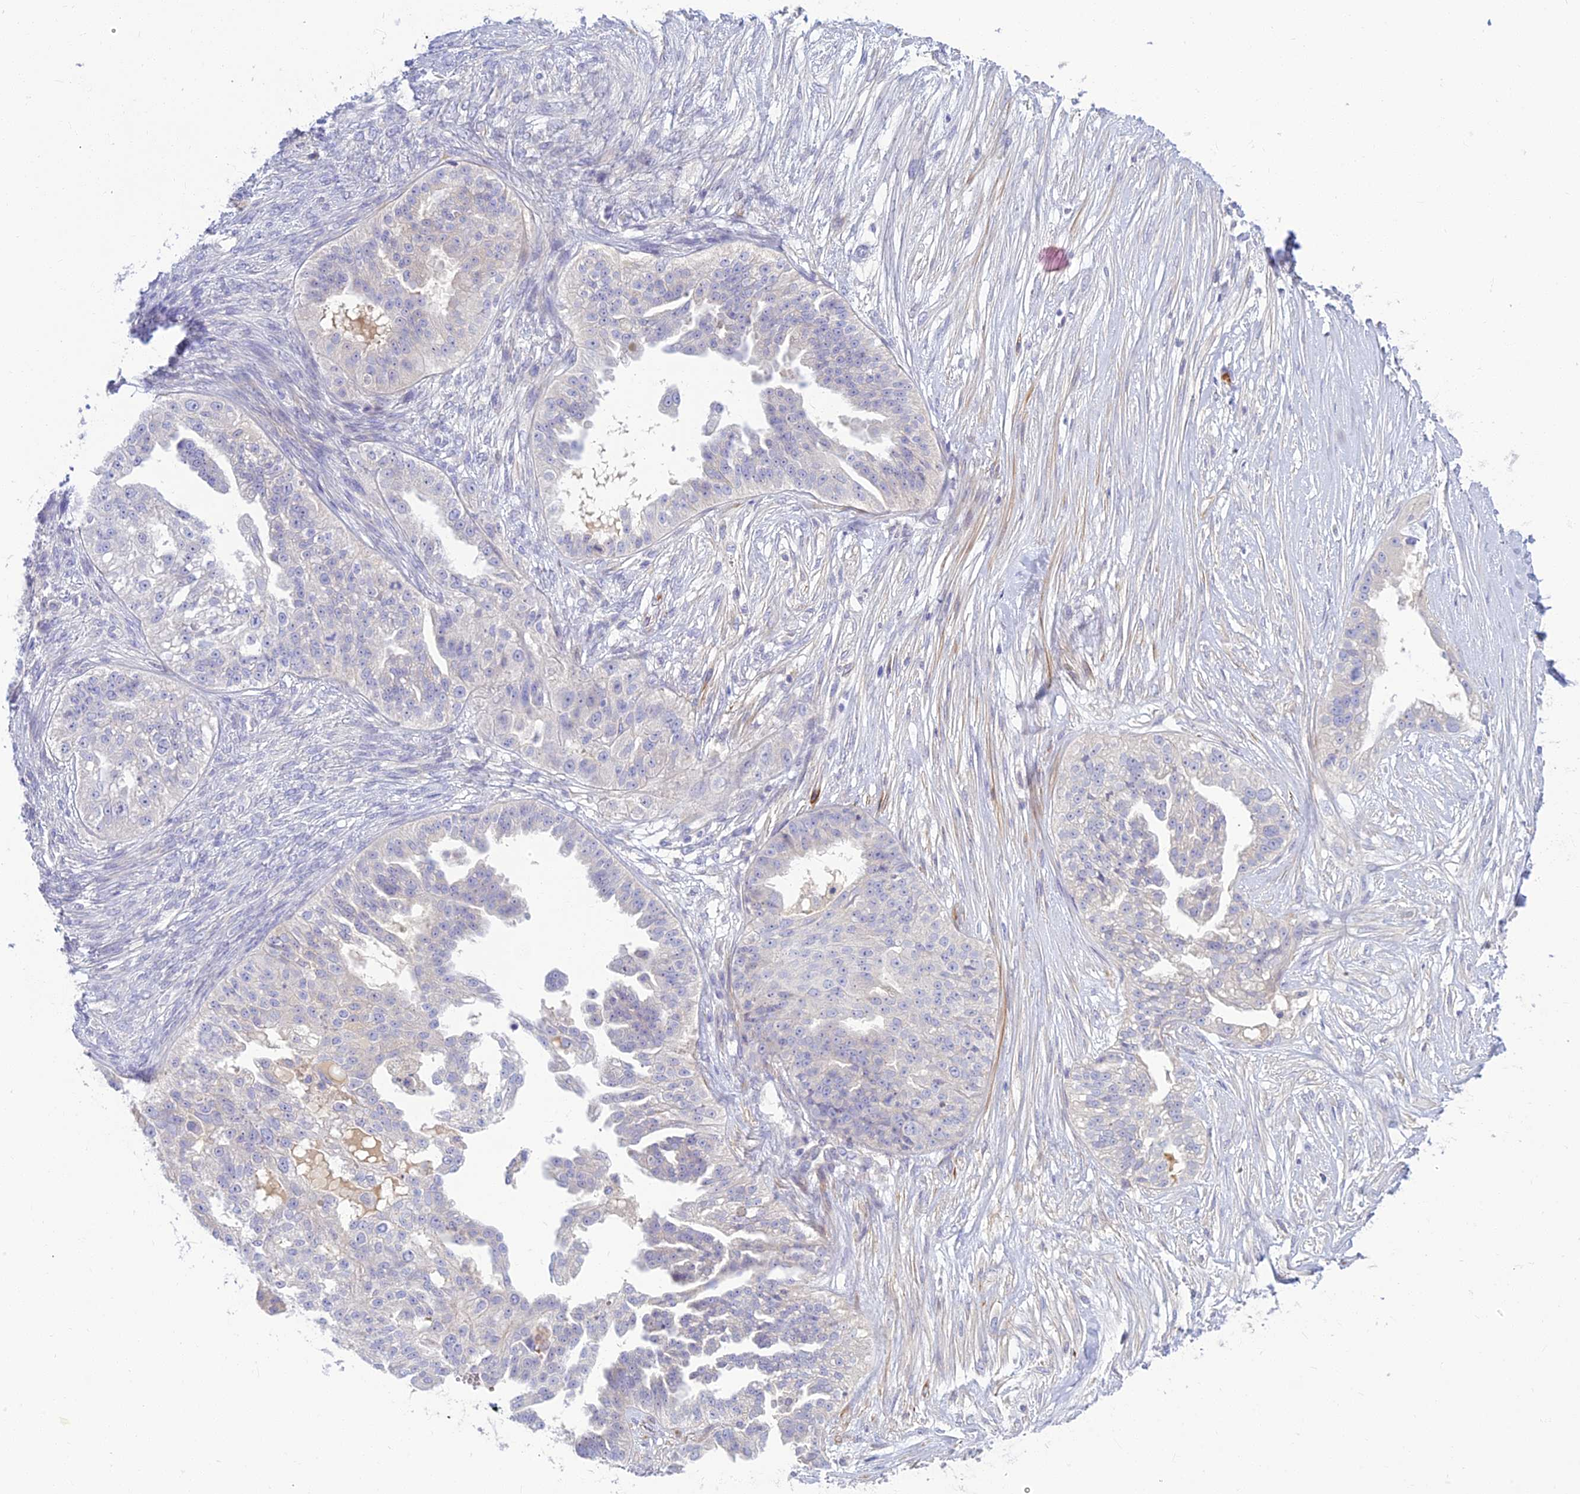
{"staining": {"intensity": "negative", "quantity": "none", "location": "none"}, "tissue": "ovarian cancer", "cell_type": "Tumor cells", "image_type": "cancer", "snomed": [{"axis": "morphology", "description": "Cystadenocarcinoma, serous, NOS"}, {"axis": "topography", "description": "Ovary"}], "caption": "A micrograph of human ovarian serous cystadenocarcinoma is negative for staining in tumor cells.", "gene": "CLIP4", "patient": {"sex": "female", "age": 58}}